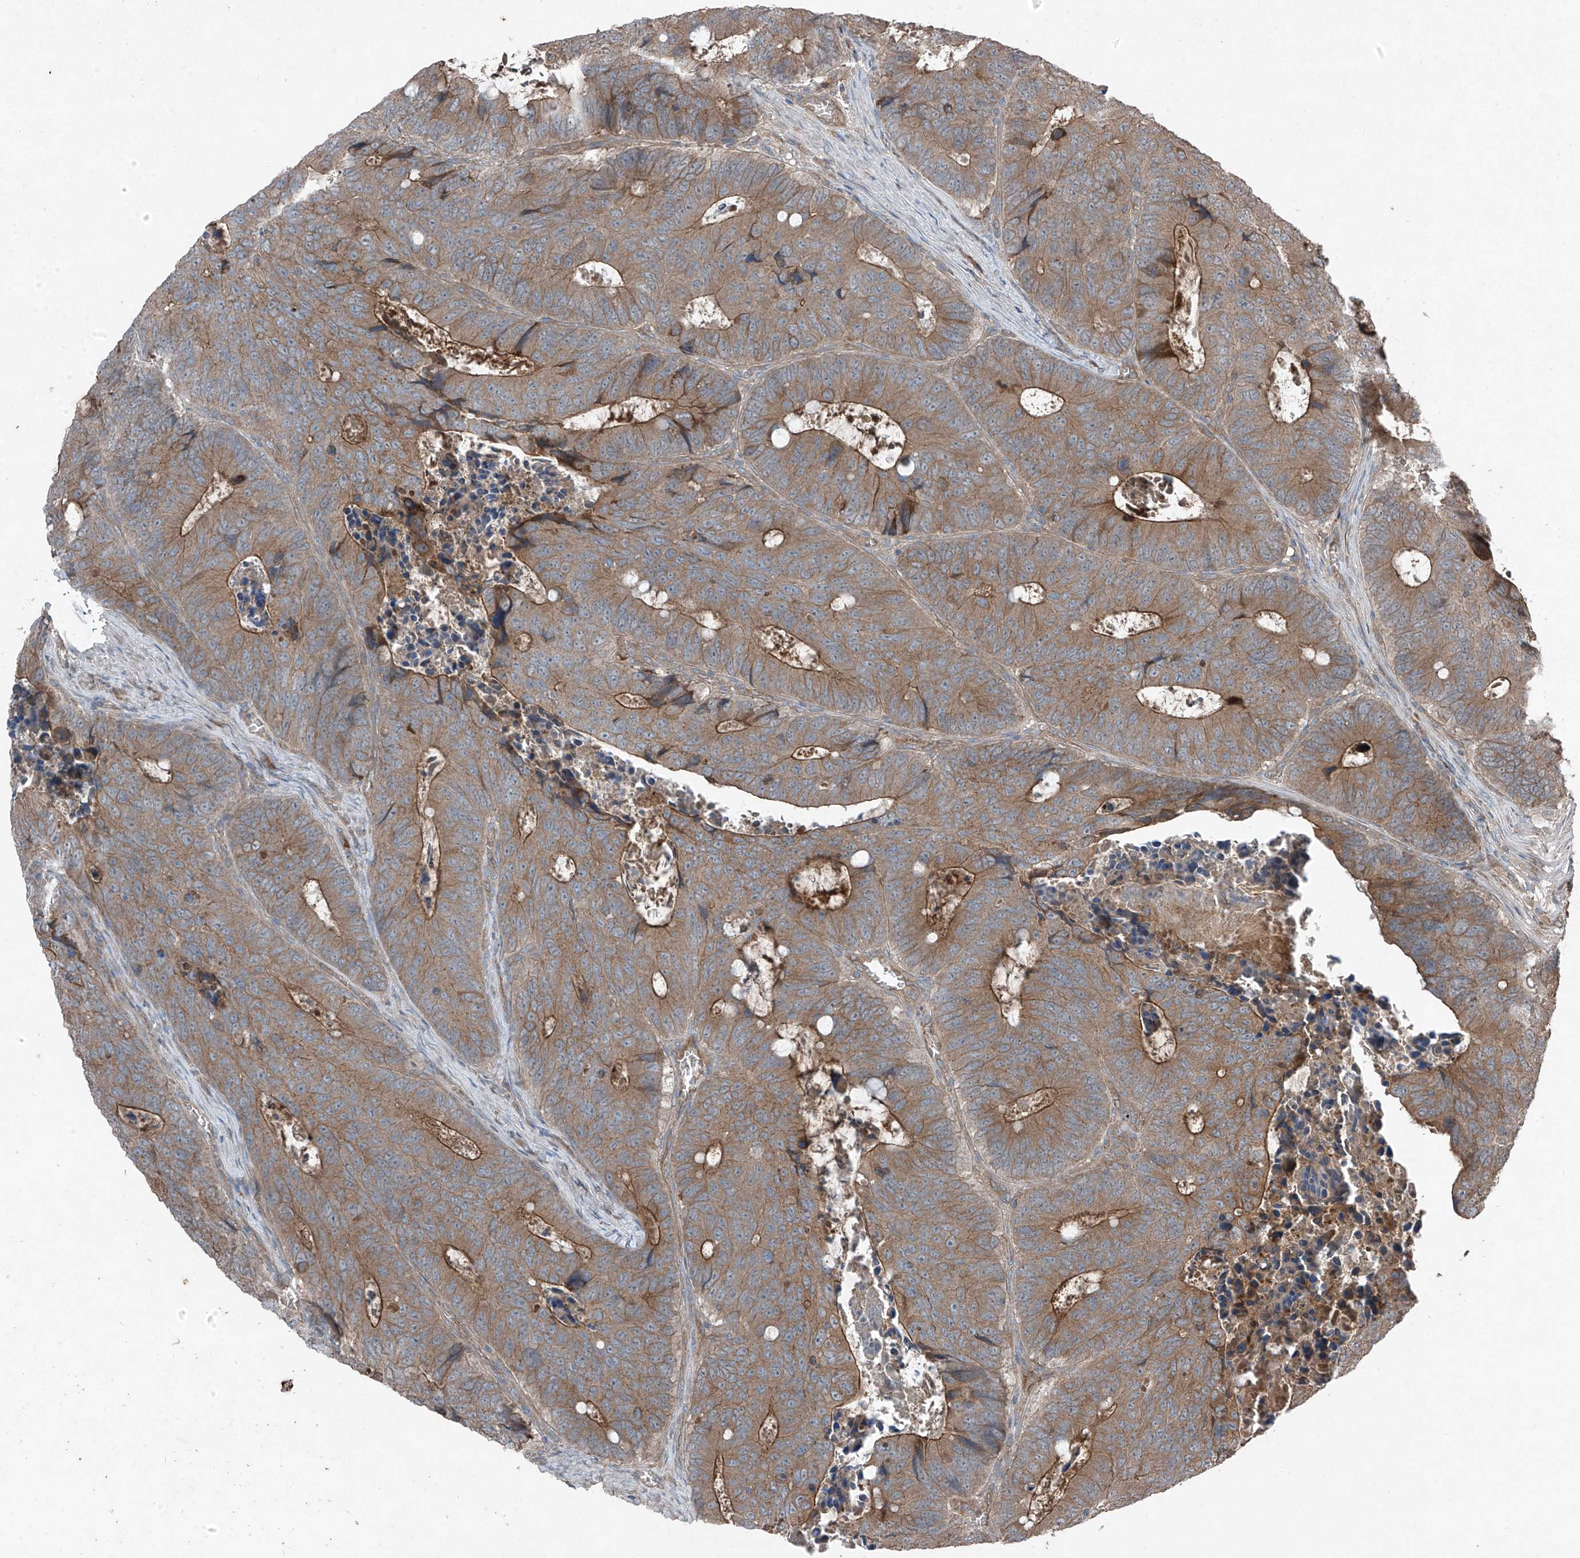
{"staining": {"intensity": "moderate", "quantity": ">75%", "location": "cytoplasmic/membranous"}, "tissue": "colorectal cancer", "cell_type": "Tumor cells", "image_type": "cancer", "snomed": [{"axis": "morphology", "description": "Adenocarcinoma, NOS"}, {"axis": "topography", "description": "Colon"}], "caption": "Protein staining of colorectal adenocarcinoma tissue demonstrates moderate cytoplasmic/membranous positivity in about >75% of tumor cells. (DAB (3,3'-diaminobenzidine) IHC, brown staining for protein, blue staining for nuclei).", "gene": "FOXRED2", "patient": {"sex": "male", "age": 87}}